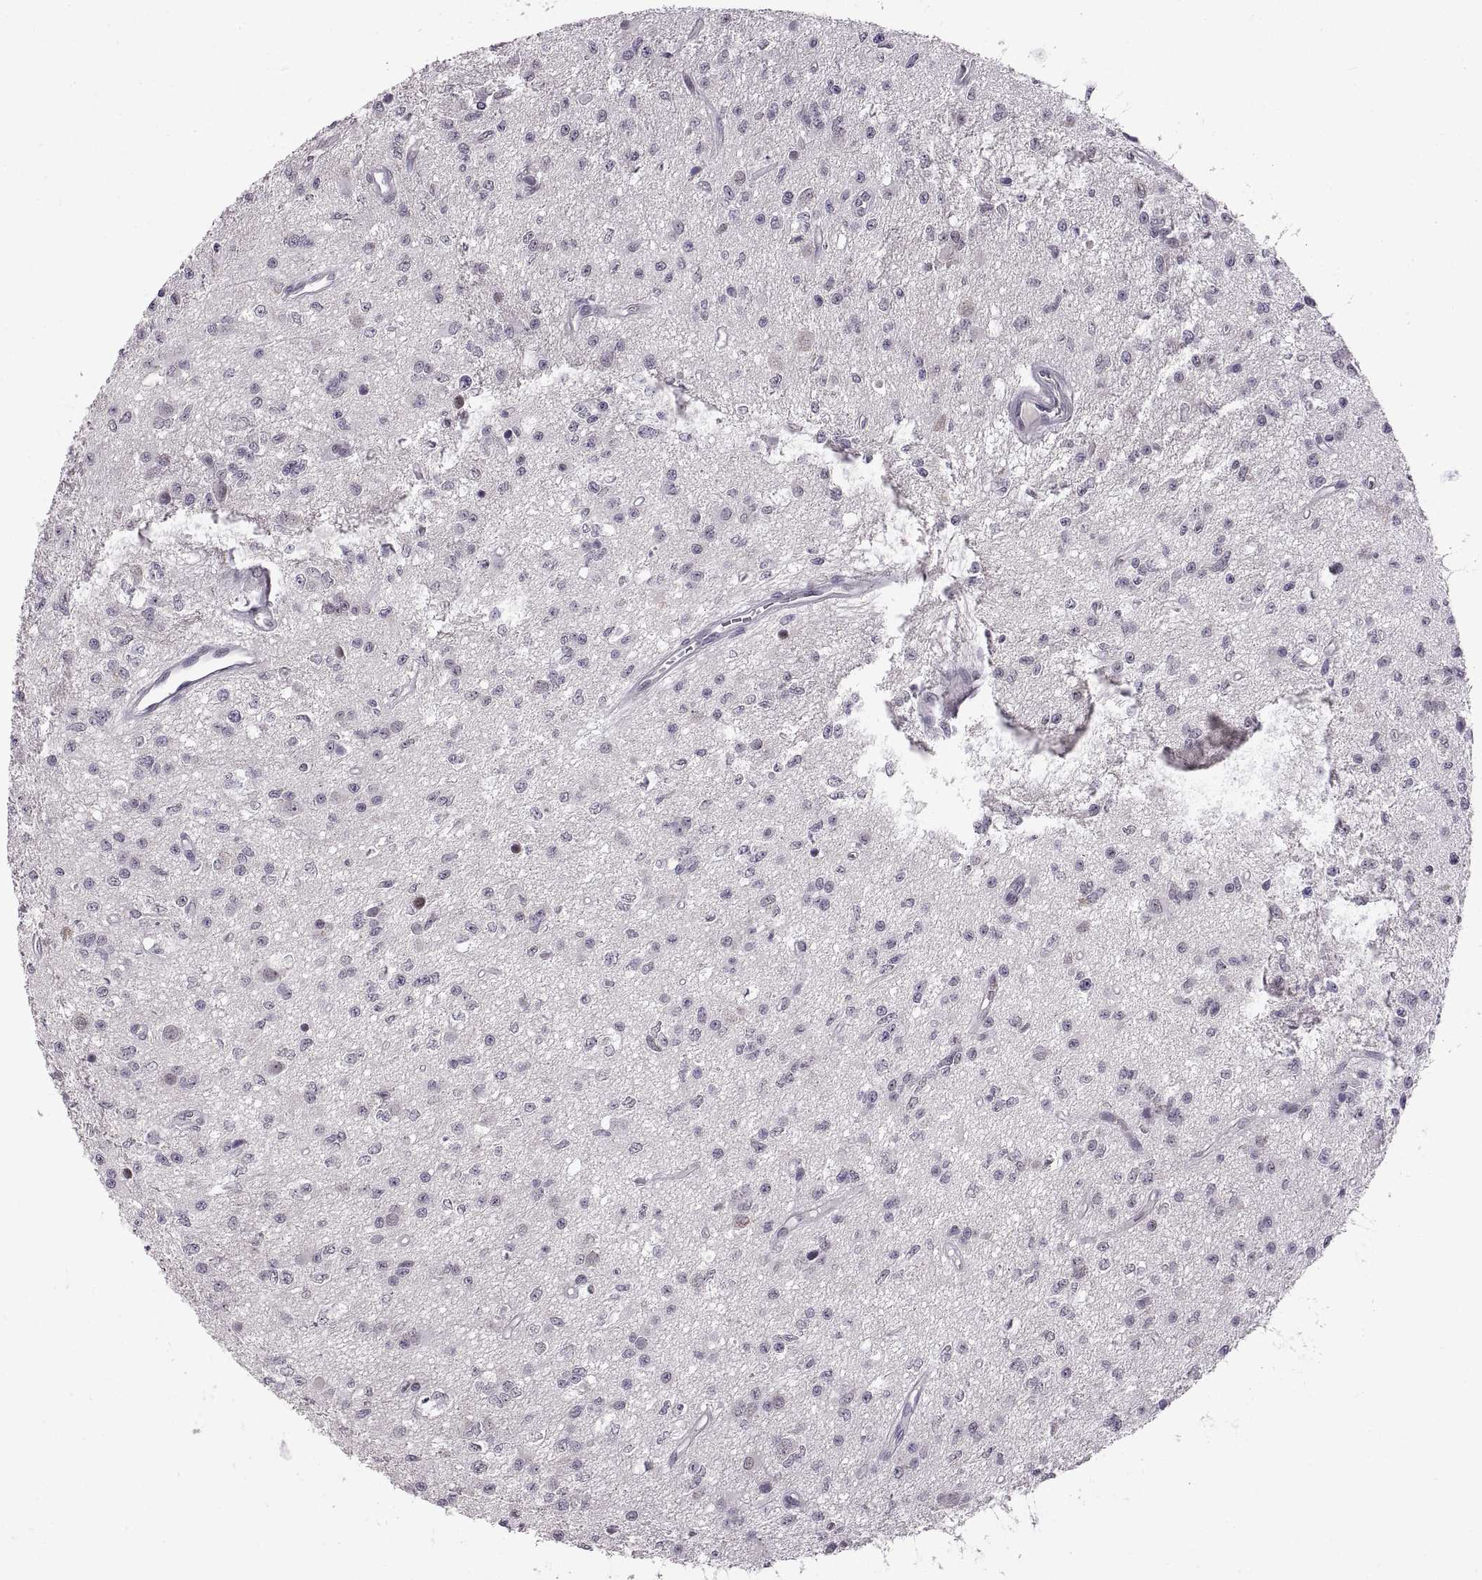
{"staining": {"intensity": "negative", "quantity": "none", "location": "none"}, "tissue": "glioma", "cell_type": "Tumor cells", "image_type": "cancer", "snomed": [{"axis": "morphology", "description": "Glioma, malignant, Low grade"}, {"axis": "topography", "description": "Brain"}], "caption": "This micrograph is of malignant glioma (low-grade) stained with IHC to label a protein in brown with the nuclei are counter-stained blue. There is no expression in tumor cells. Brightfield microscopy of immunohistochemistry (IHC) stained with DAB (brown) and hematoxylin (blue), captured at high magnification.", "gene": "NEK2", "patient": {"sex": "female", "age": 45}}